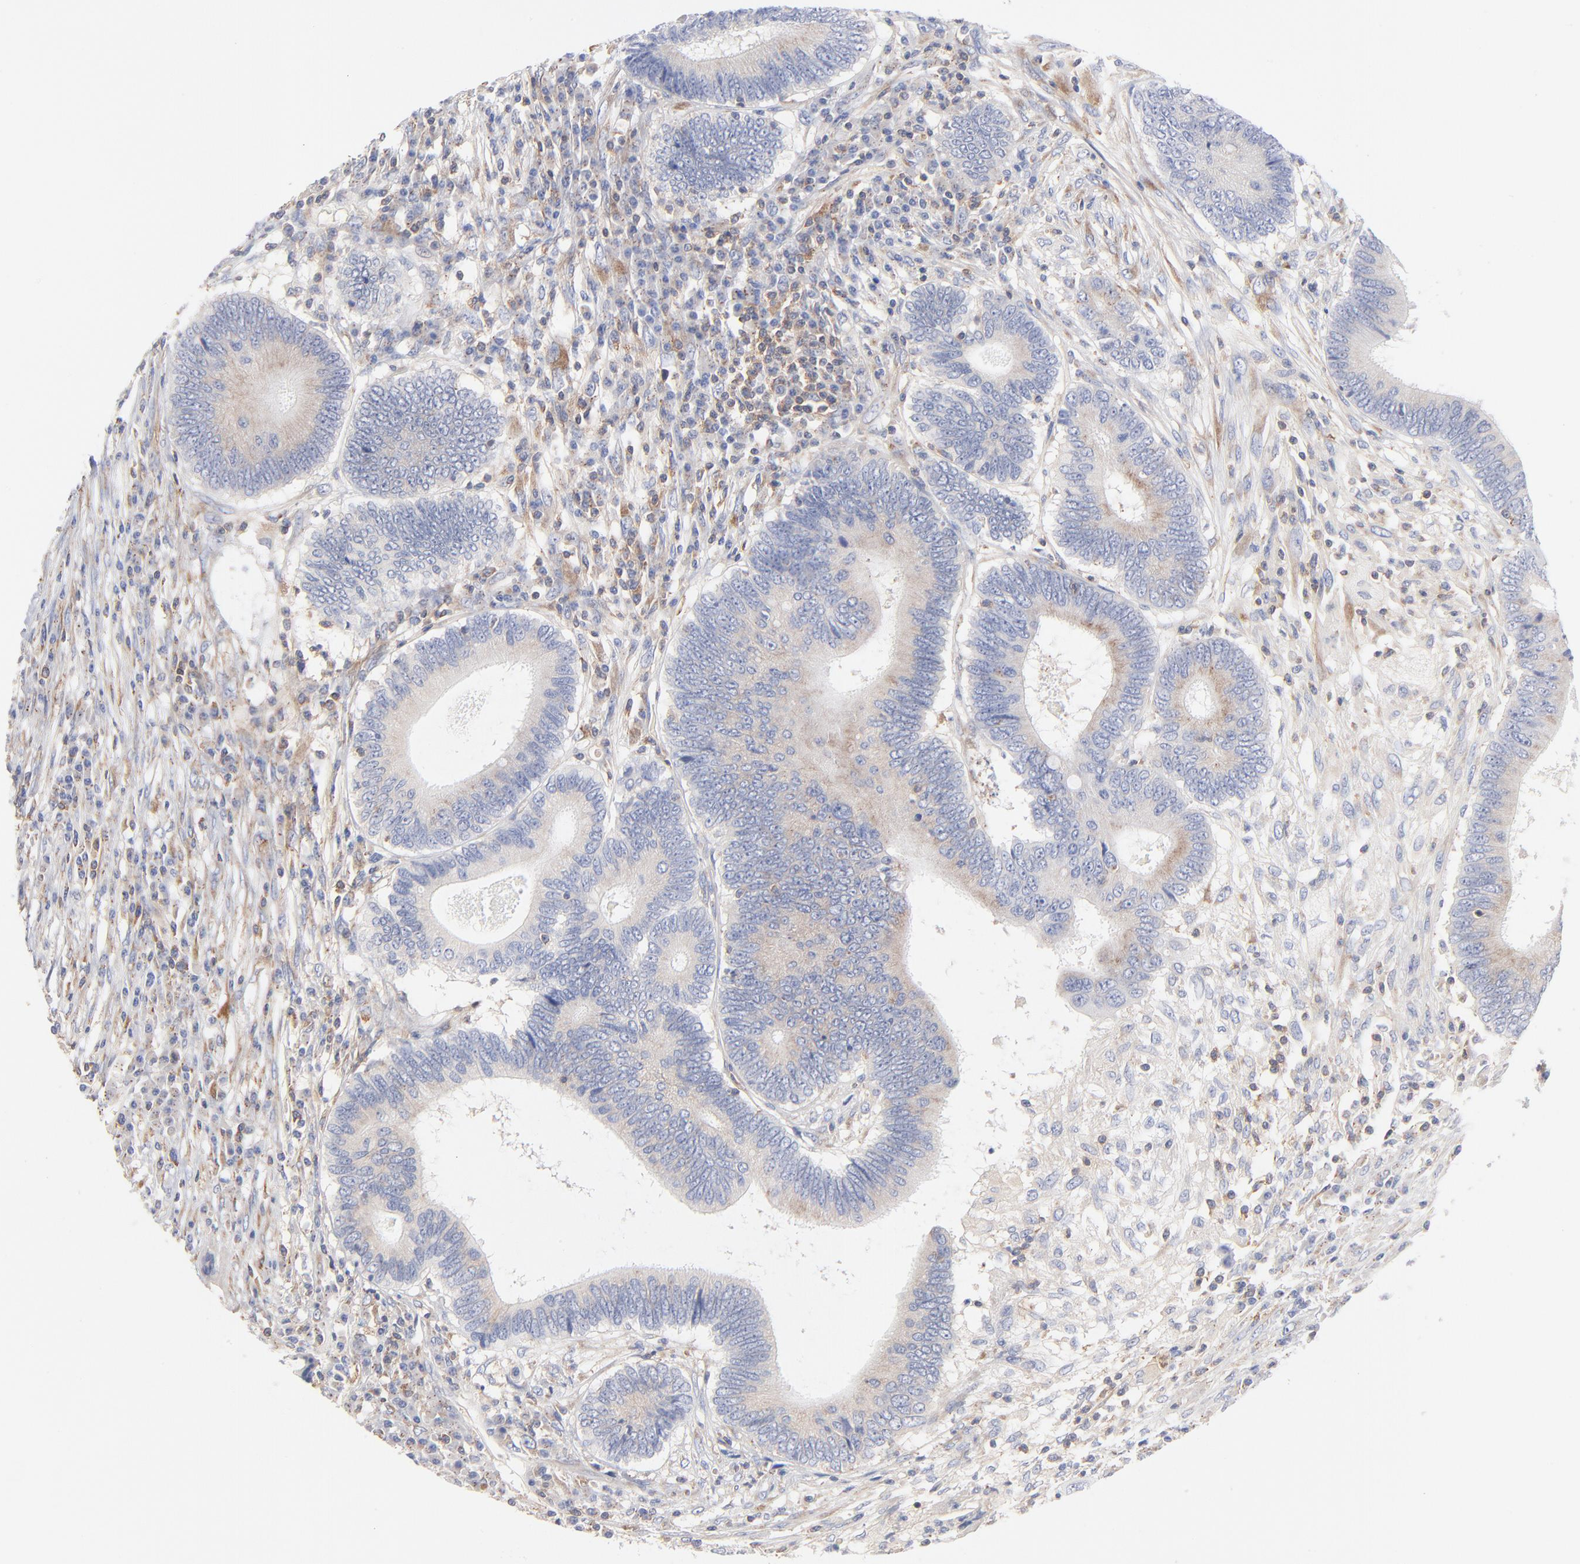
{"staining": {"intensity": "negative", "quantity": "none", "location": "none"}, "tissue": "colorectal cancer", "cell_type": "Tumor cells", "image_type": "cancer", "snomed": [{"axis": "morphology", "description": "Adenocarcinoma, NOS"}, {"axis": "topography", "description": "Colon"}], "caption": "The photomicrograph demonstrates no staining of tumor cells in colorectal cancer (adenocarcinoma).", "gene": "SEPTIN6", "patient": {"sex": "female", "age": 78}}